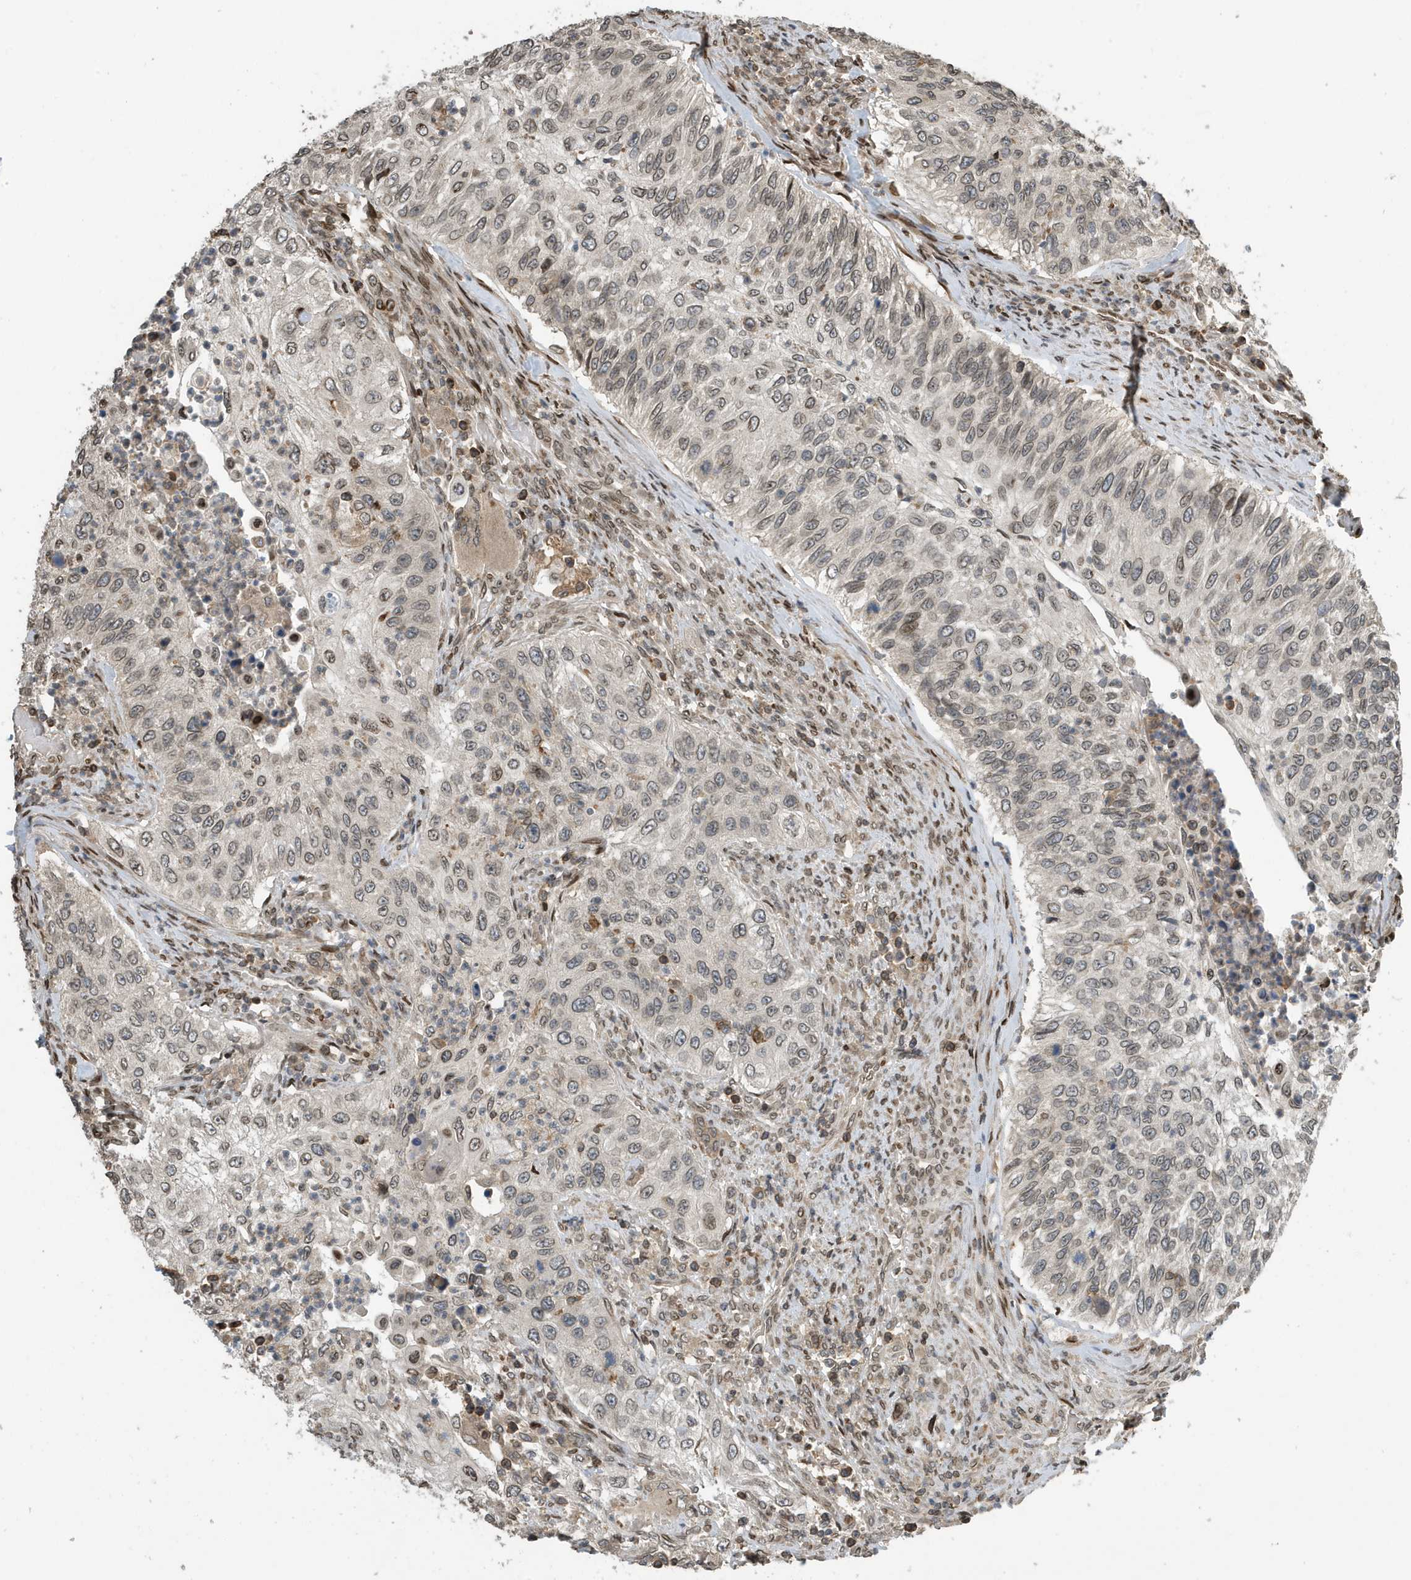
{"staining": {"intensity": "weak", "quantity": "25%-75%", "location": "cytoplasmic/membranous,nuclear"}, "tissue": "urothelial cancer", "cell_type": "Tumor cells", "image_type": "cancer", "snomed": [{"axis": "morphology", "description": "Urothelial carcinoma, High grade"}, {"axis": "topography", "description": "Urinary bladder"}], "caption": "Urothelial cancer stained with a brown dye reveals weak cytoplasmic/membranous and nuclear positive expression in approximately 25%-75% of tumor cells.", "gene": "DUSP18", "patient": {"sex": "female", "age": 60}}